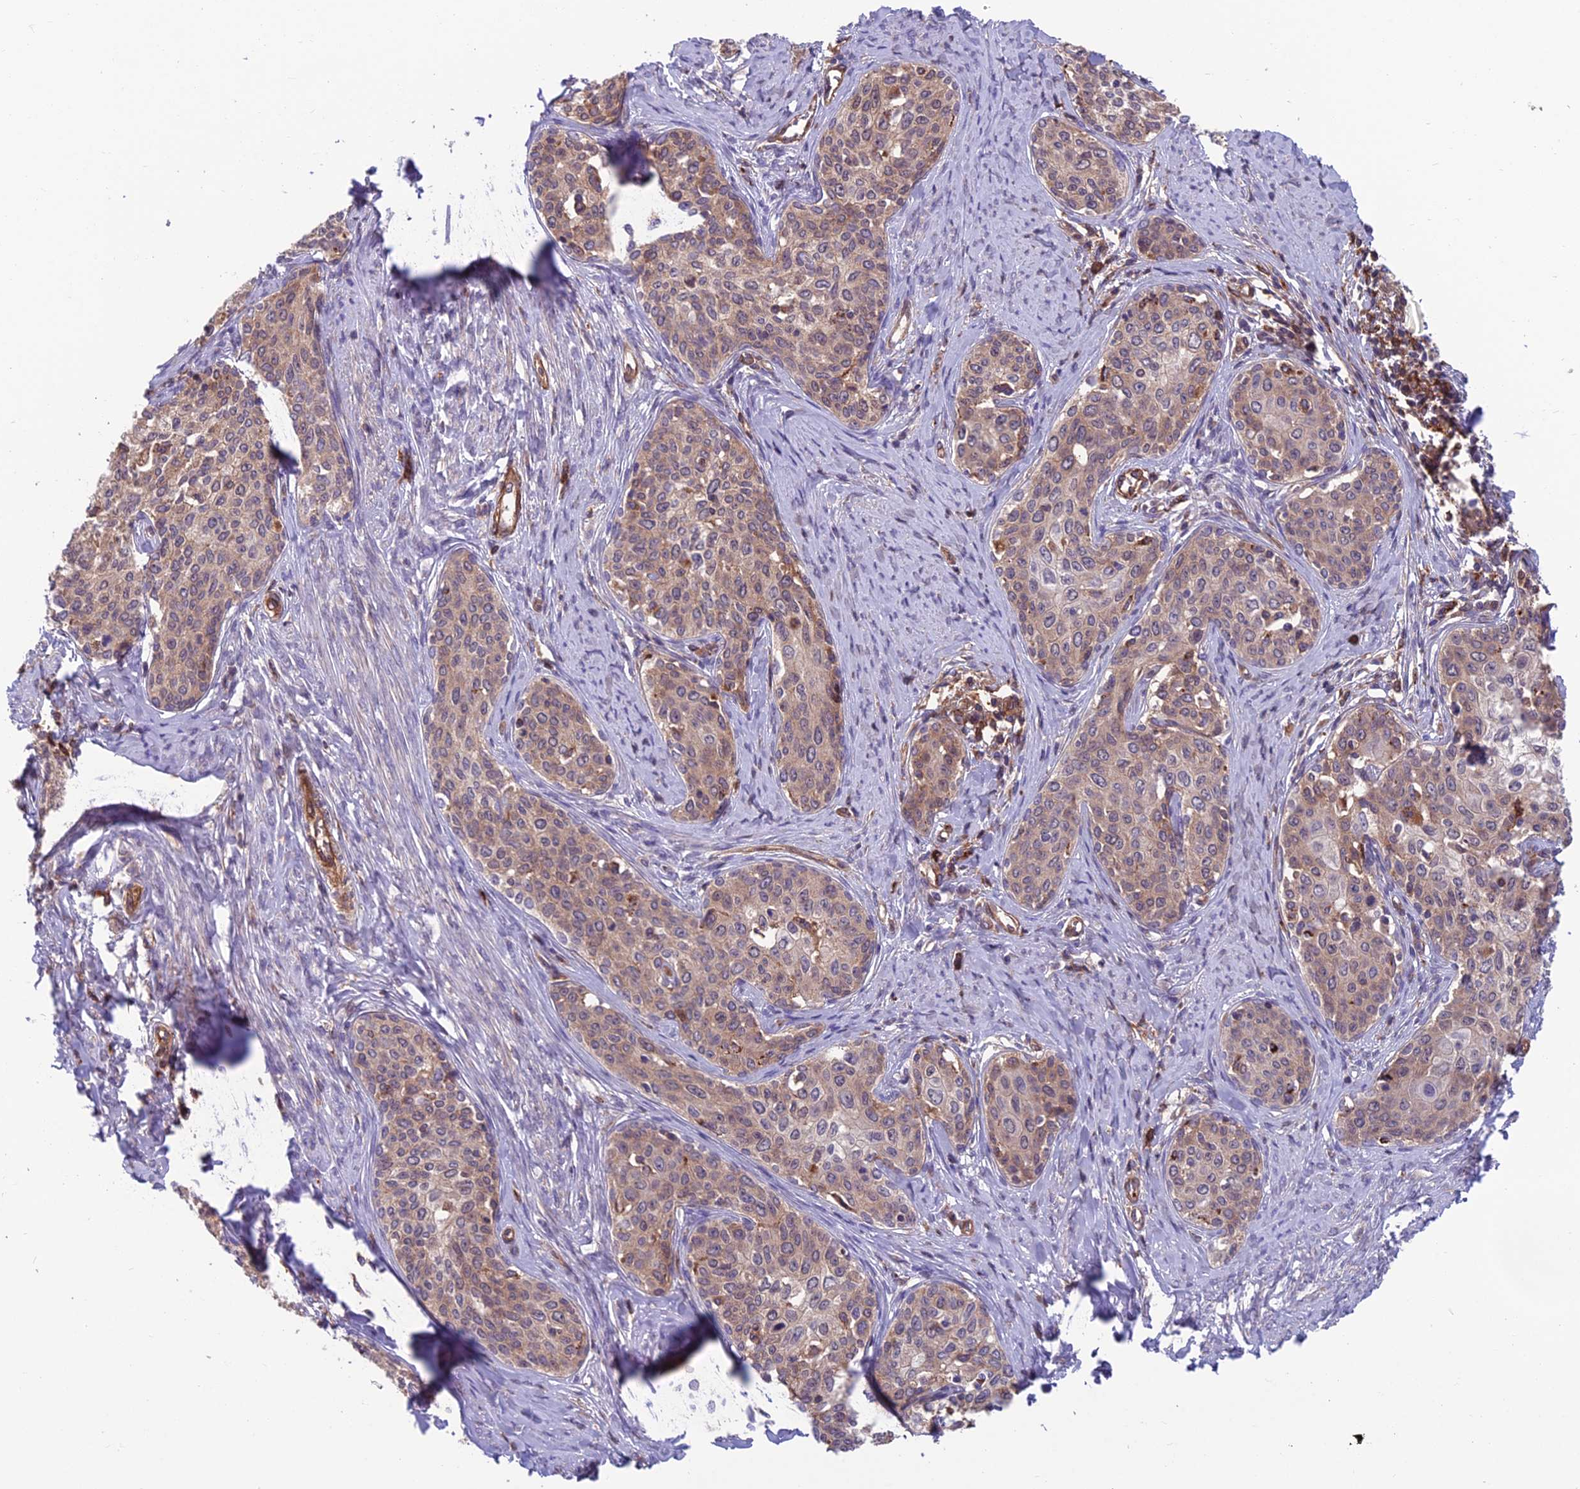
{"staining": {"intensity": "weak", "quantity": "25%-75%", "location": "cytoplasmic/membranous"}, "tissue": "cervical cancer", "cell_type": "Tumor cells", "image_type": "cancer", "snomed": [{"axis": "morphology", "description": "Squamous cell carcinoma, NOS"}, {"axis": "morphology", "description": "Adenocarcinoma, NOS"}, {"axis": "topography", "description": "Cervix"}], "caption": "Immunohistochemical staining of human squamous cell carcinoma (cervical) demonstrates weak cytoplasmic/membranous protein positivity in approximately 25%-75% of tumor cells. The staining was performed using DAB (3,3'-diaminobenzidine), with brown indicating positive protein expression. Nuclei are stained blue with hematoxylin.", "gene": "RTN4RL1", "patient": {"sex": "female", "age": 52}}